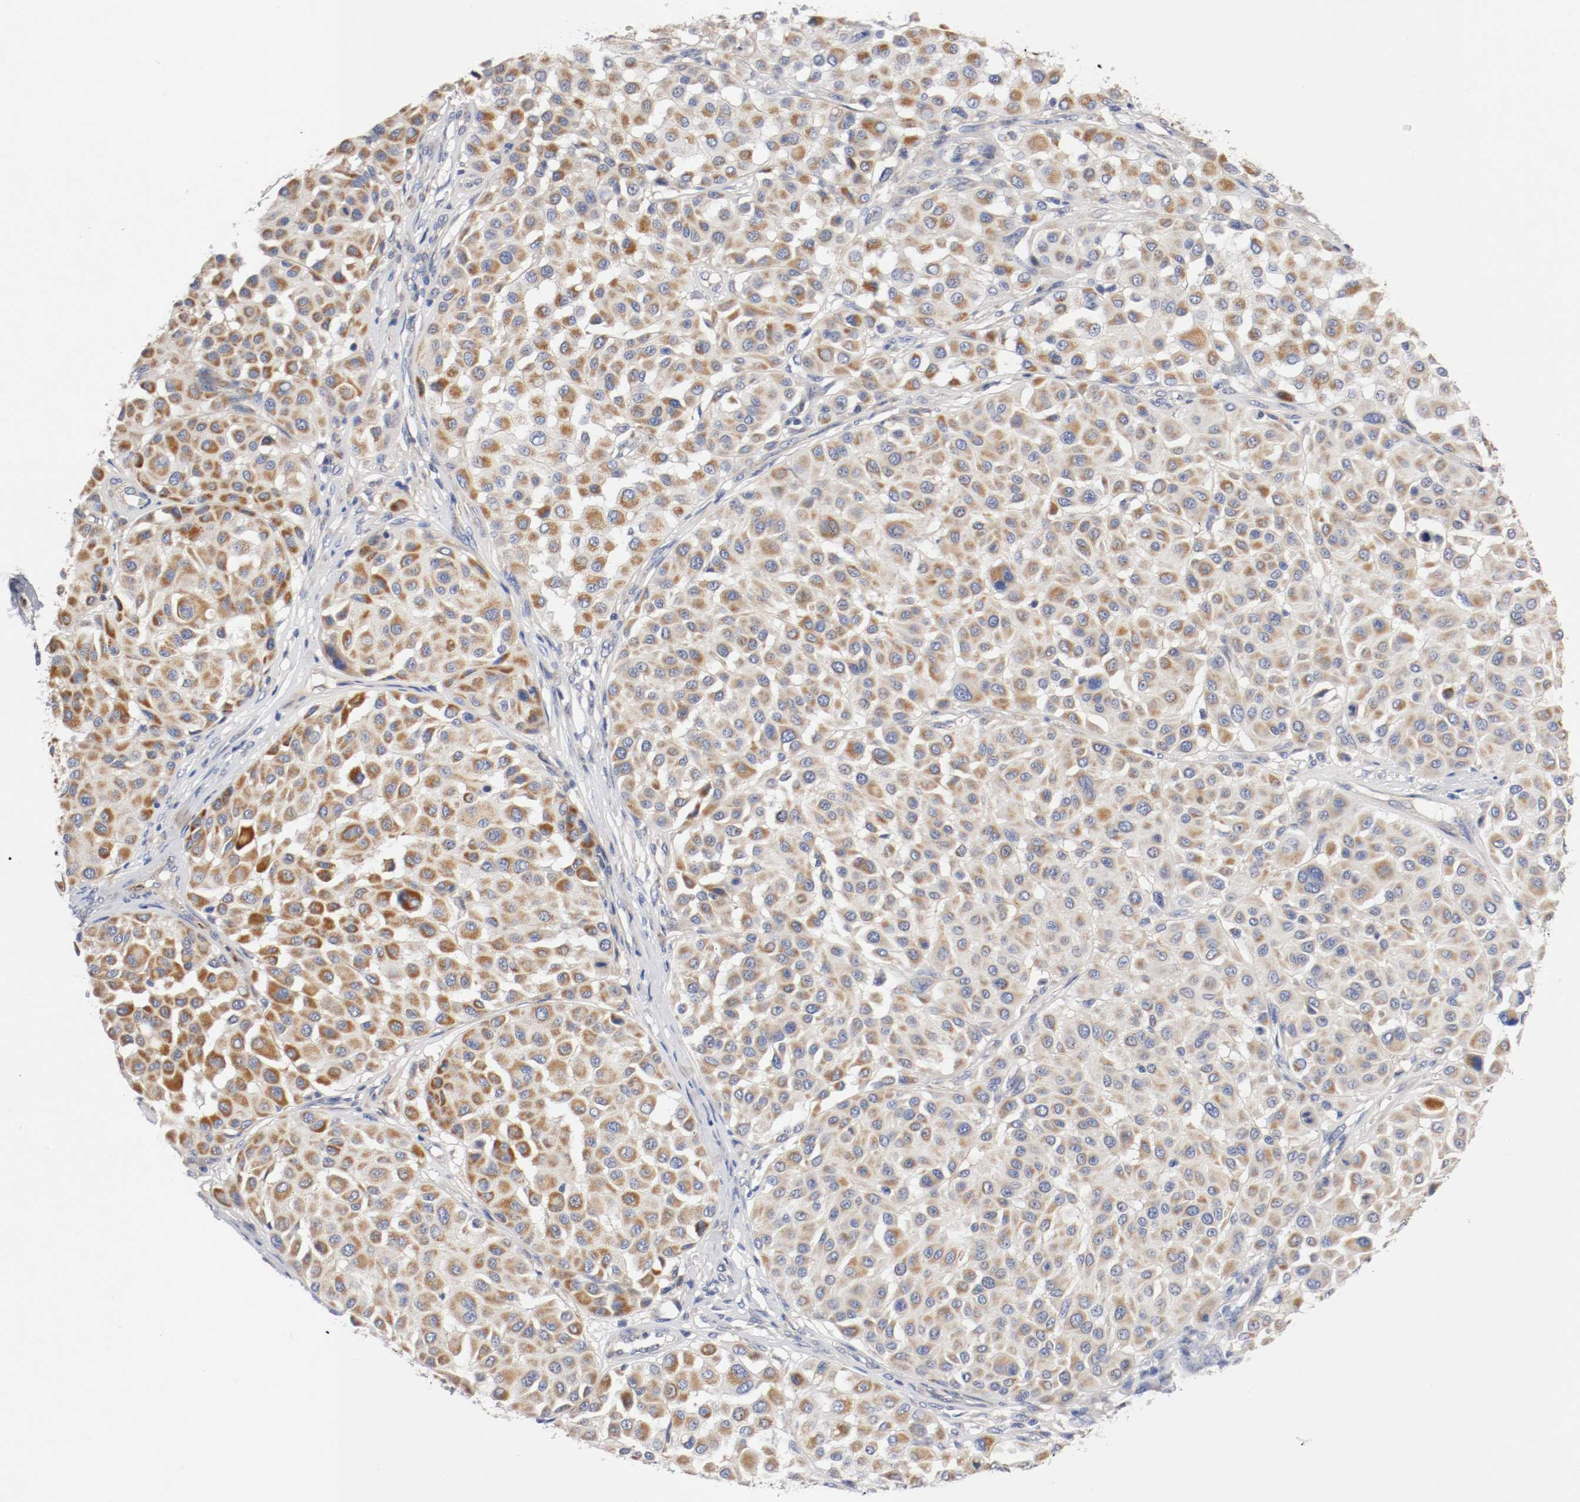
{"staining": {"intensity": "weak", "quantity": "25%-75%", "location": "cytoplasmic/membranous"}, "tissue": "melanoma", "cell_type": "Tumor cells", "image_type": "cancer", "snomed": [{"axis": "morphology", "description": "Malignant melanoma, Metastatic site"}, {"axis": "topography", "description": "Soft tissue"}], "caption": "Protein staining reveals weak cytoplasmic/membranous staining in approximately 25%-75% of tumor cells in malignant melanoma (metastatic site).", "gene": "PCSK6", "patient": {"sex": "male", "age": 41}}